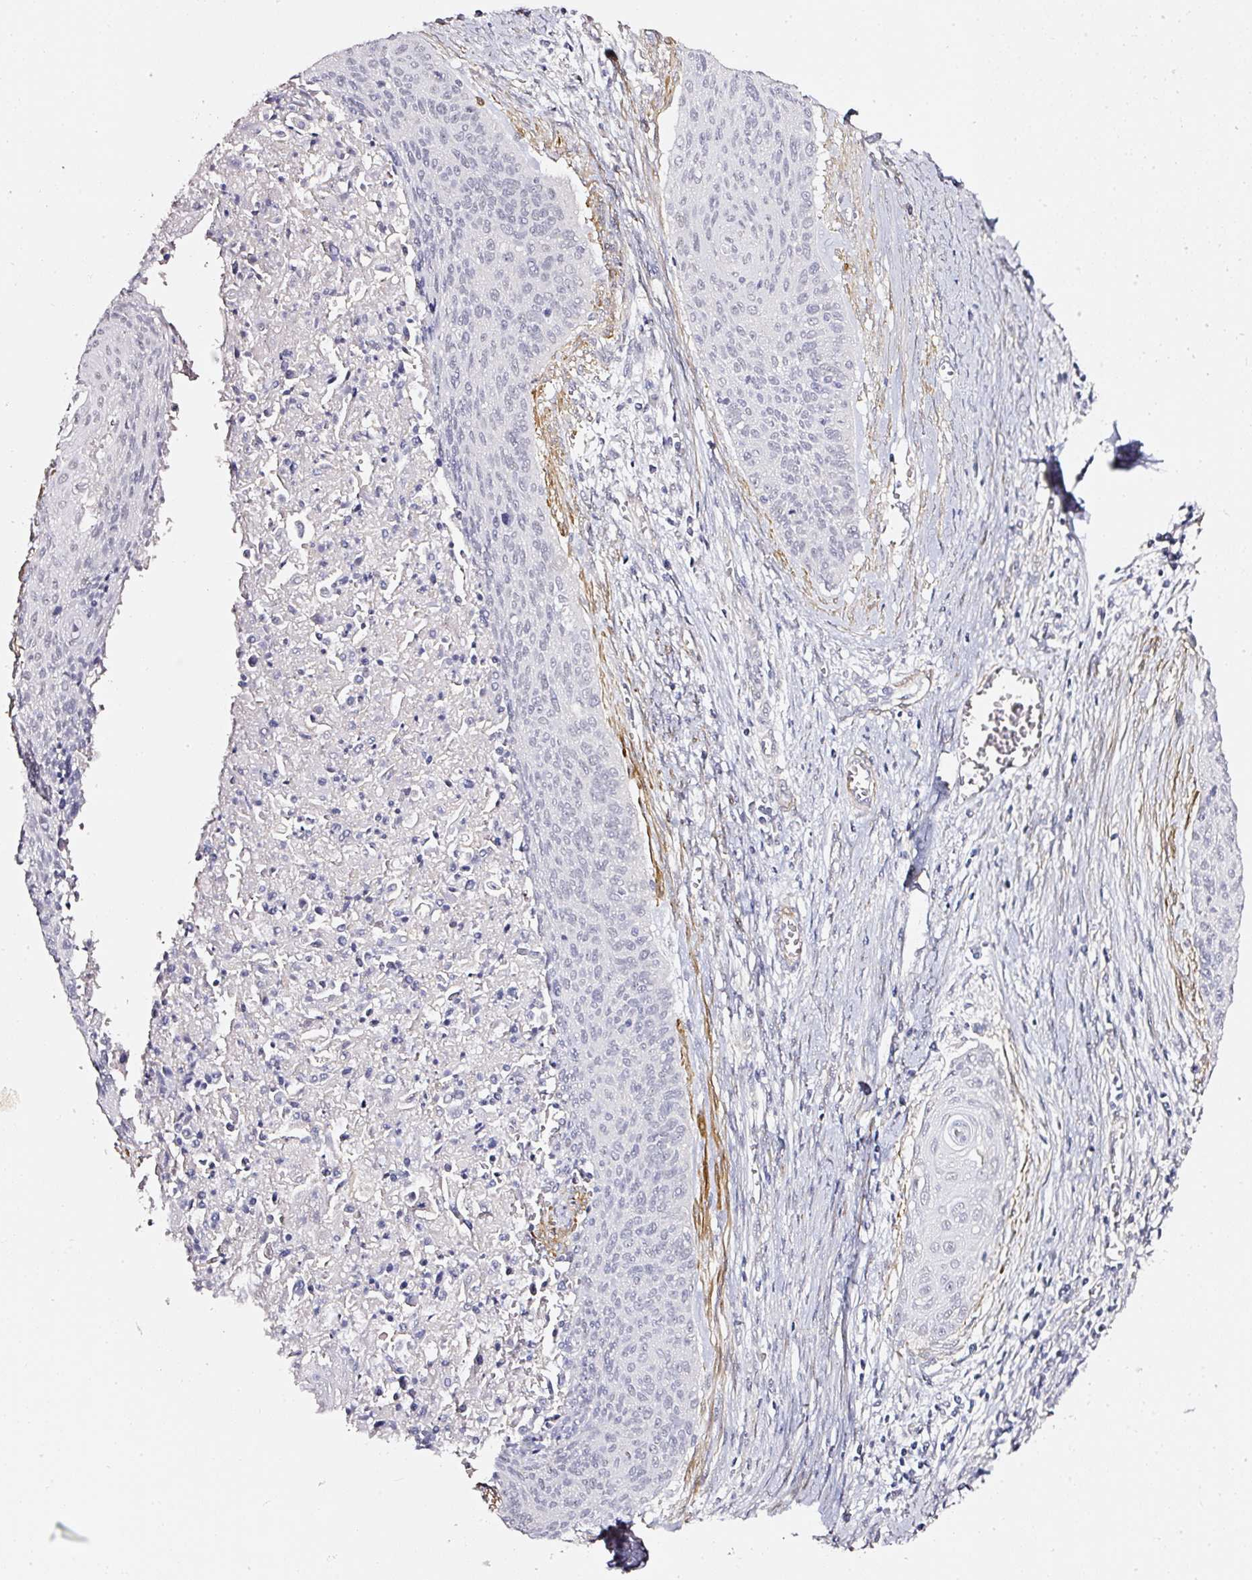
{"staining": {"intensity": "negative", "quantity": "none", "location": "none"}, "tissue": "cervical cancer", "cell_type": "Tumor cells", "image_type": "cancer", "snomed": [{"axis": "morphology", "description": "Squamous cell carcinoma, NOS"}, {"axis": "topography", "description": "Cervix"}], "caption": "This is an immunohistochemistry micrograph of cervical cancer (squamous cell carcinoma). There is no expression in tumor cells.", "gene": "TOGARAM1", "patient": {"sex": "female", "age": 55}}